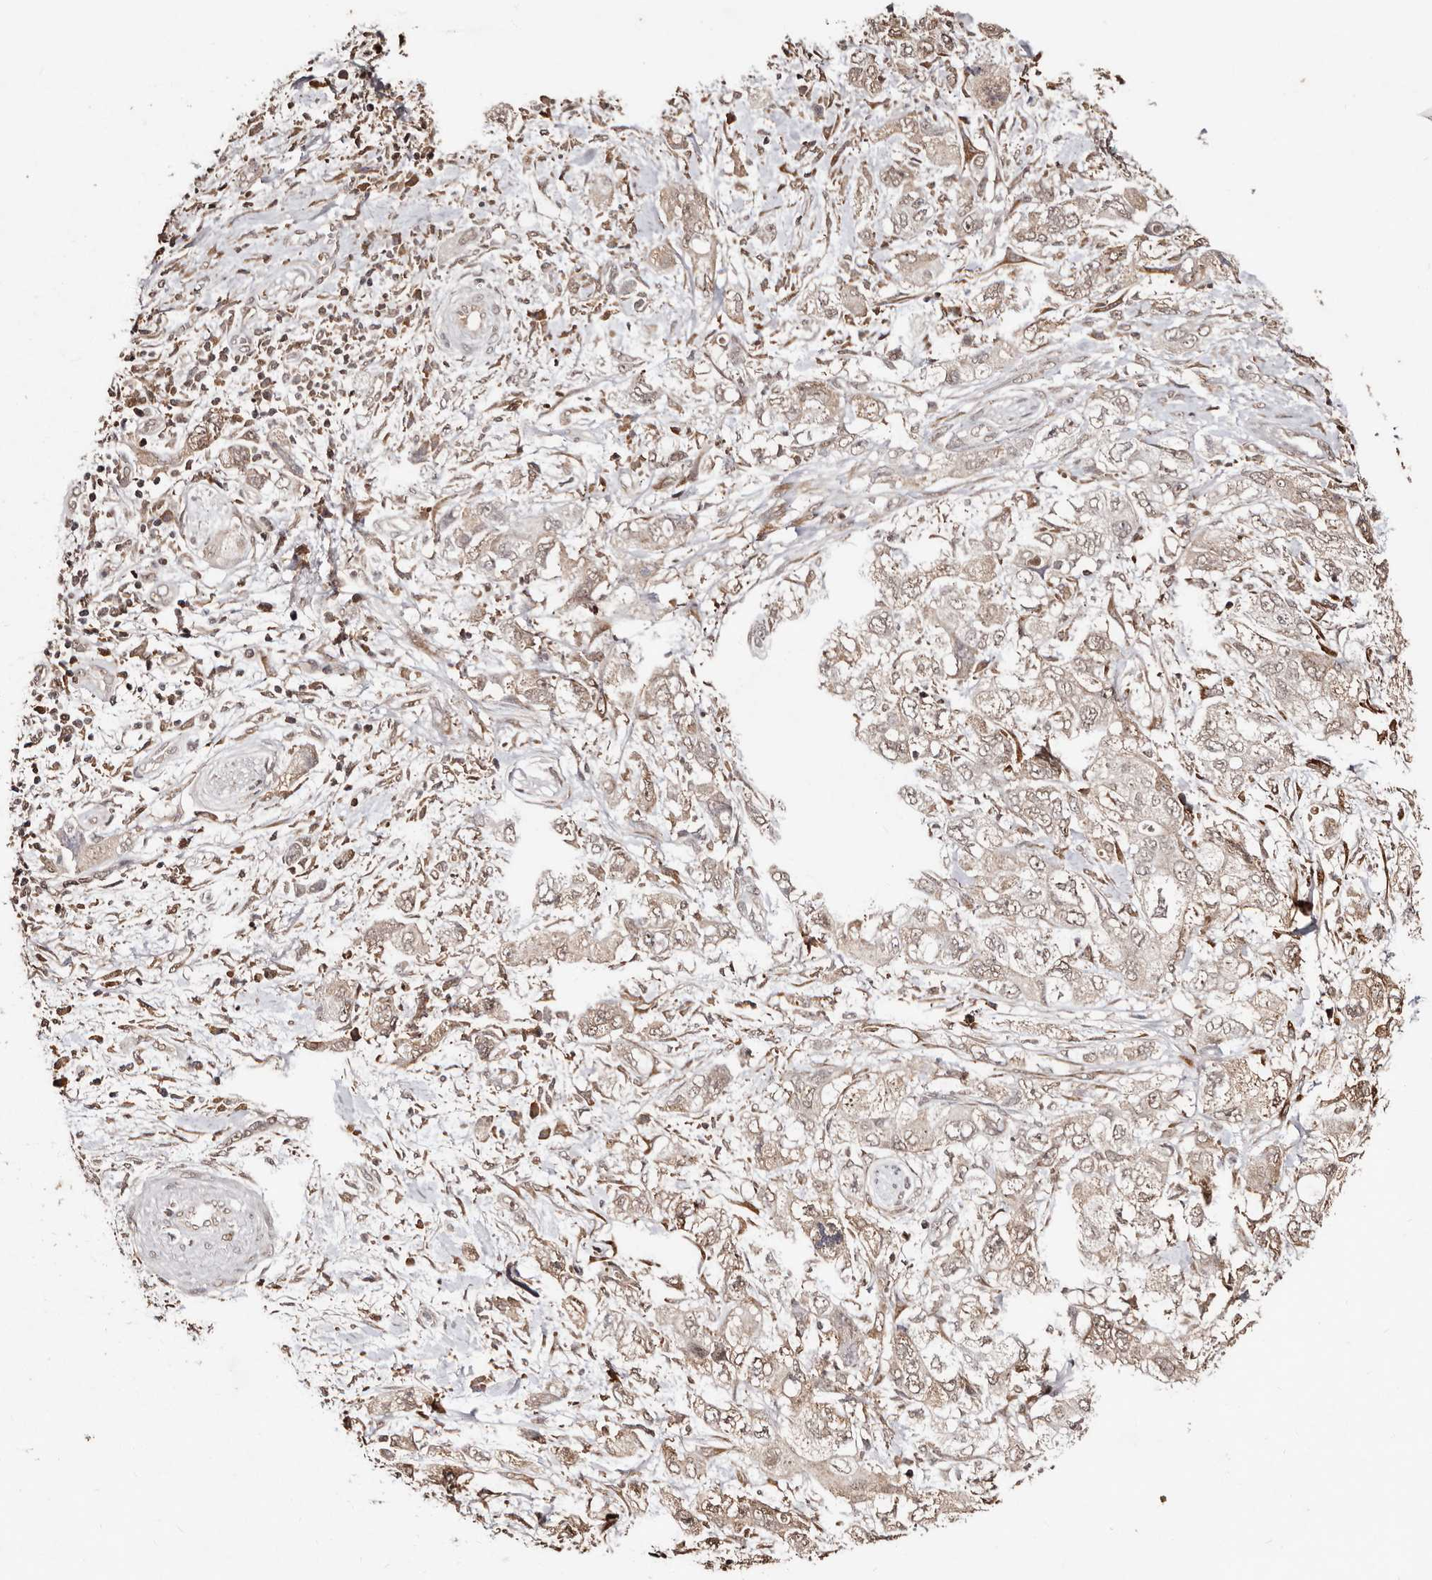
{"staining": {"intensity": "weak", "quantity": ">75%", "location": "cytoplasmic/membranous,nuclear"}, "tissue": "pancreatic cancer", "cell_type": "Tumor cells", "image_type": "cancer", "snomed": [{"axis": "morphology", "description": "Adenocarcinoma, NOS"}, {"axis": "topography", "description": "Pancreas"}], "caption": "Weak cytoplasmic/membranous and nuclear positivity is appreciated in about >75% of tumor cells in pancreatic cancer. (DAB (3,3'-diaminobenzidine) = brown stain, brightfield microscopy at high magnification).", "gene": "BICRAL", "patient": {"sex": "female", "age": 73}}